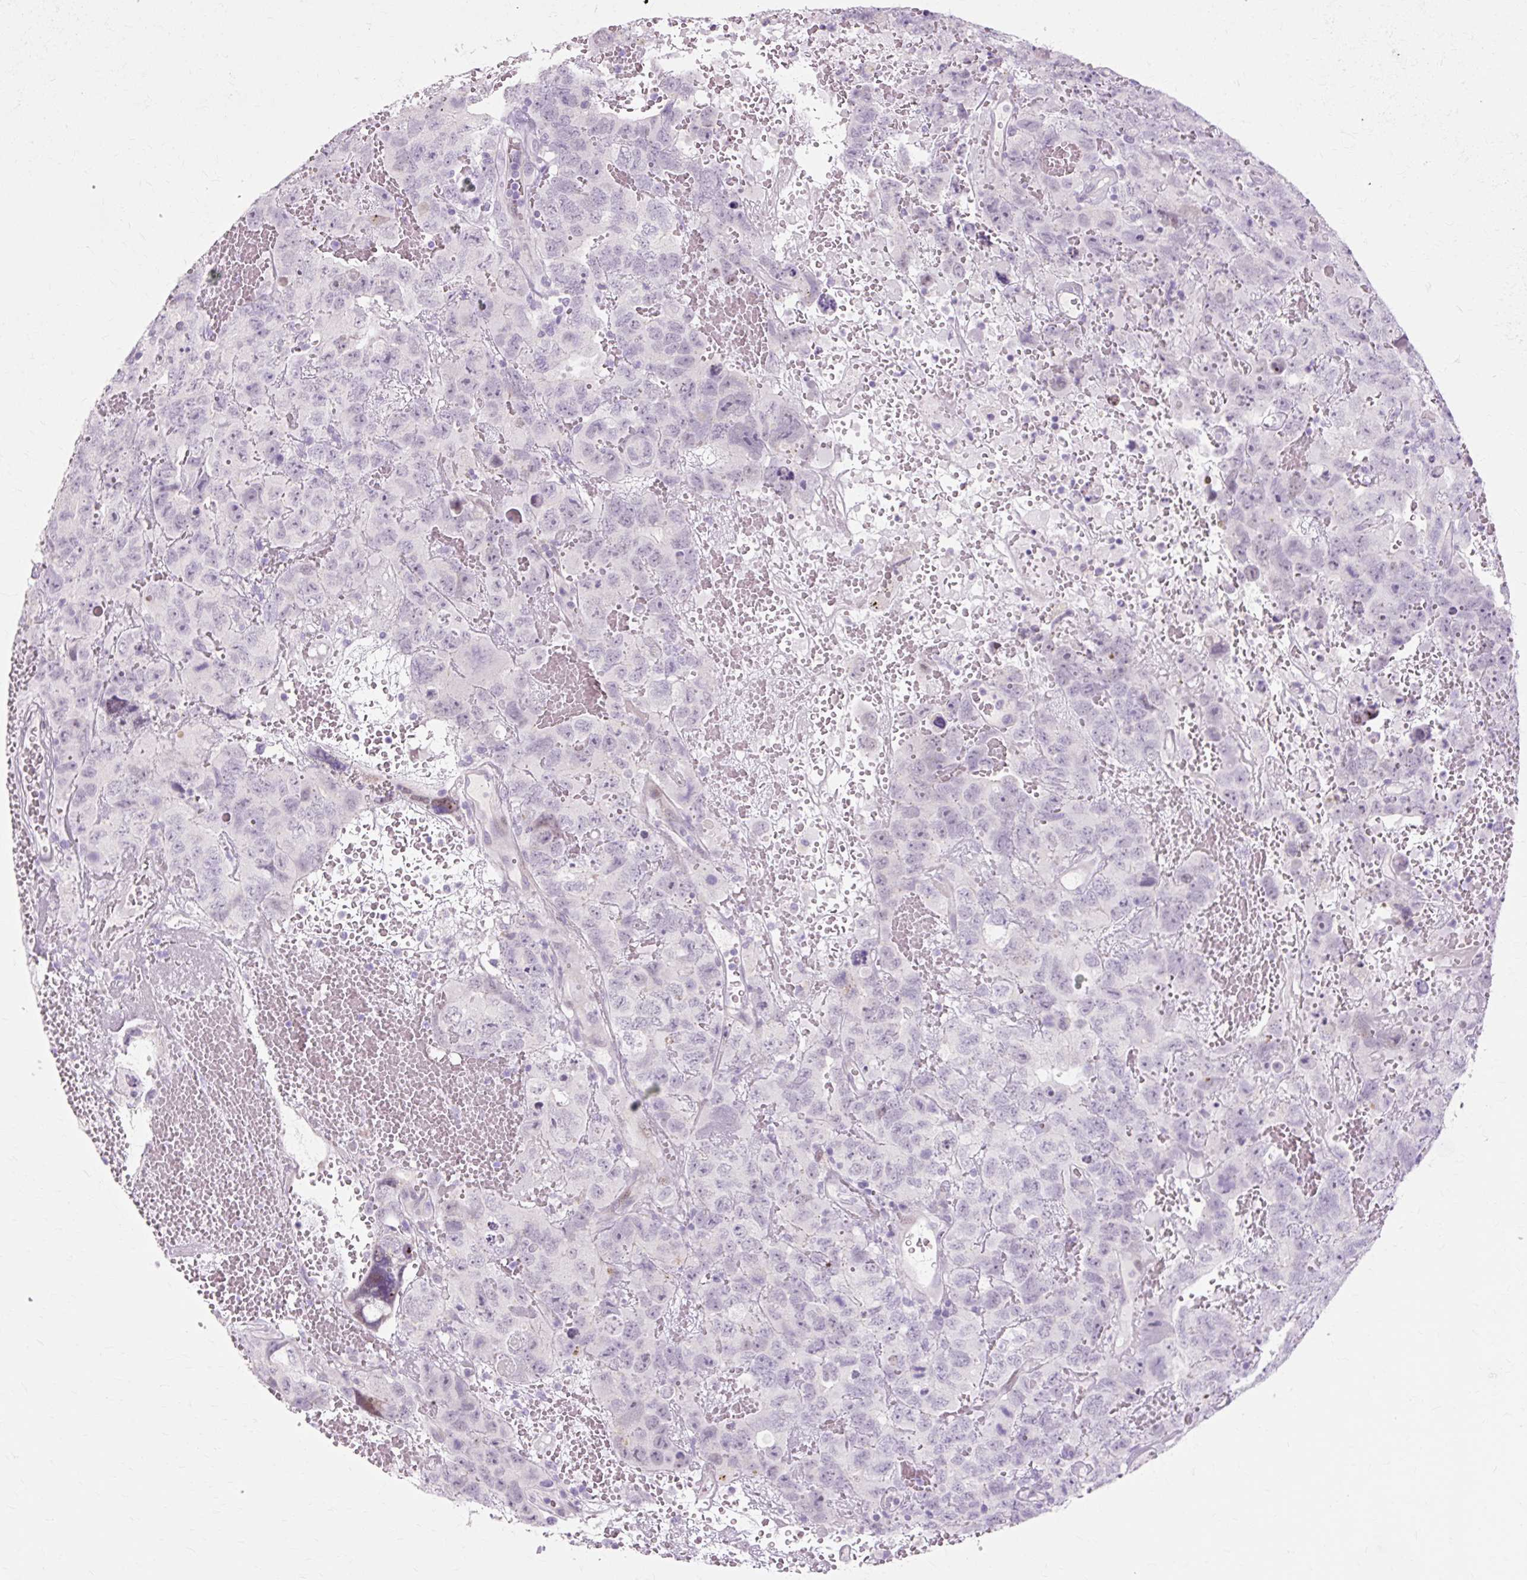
{"staining": {"intensity": "negative", "quantity": "none", "location": "none"}, "tissue": "testis cancer", "cell_type": "Tumor cells", "image_type": "cancer", "snomed": [{"axis": "morphology", "description": "Carcinoma, Embryonal, NOS"}, {"axis": "topography", "description": "Testis"}], "caption": "This is an immunohistochemistry (IHC) histopathology image of human testis embryonal carcinoma. There is no positivity in tumor cells.", "gene": "IRX2", "patient": {"sex": "male", "age": 45}}